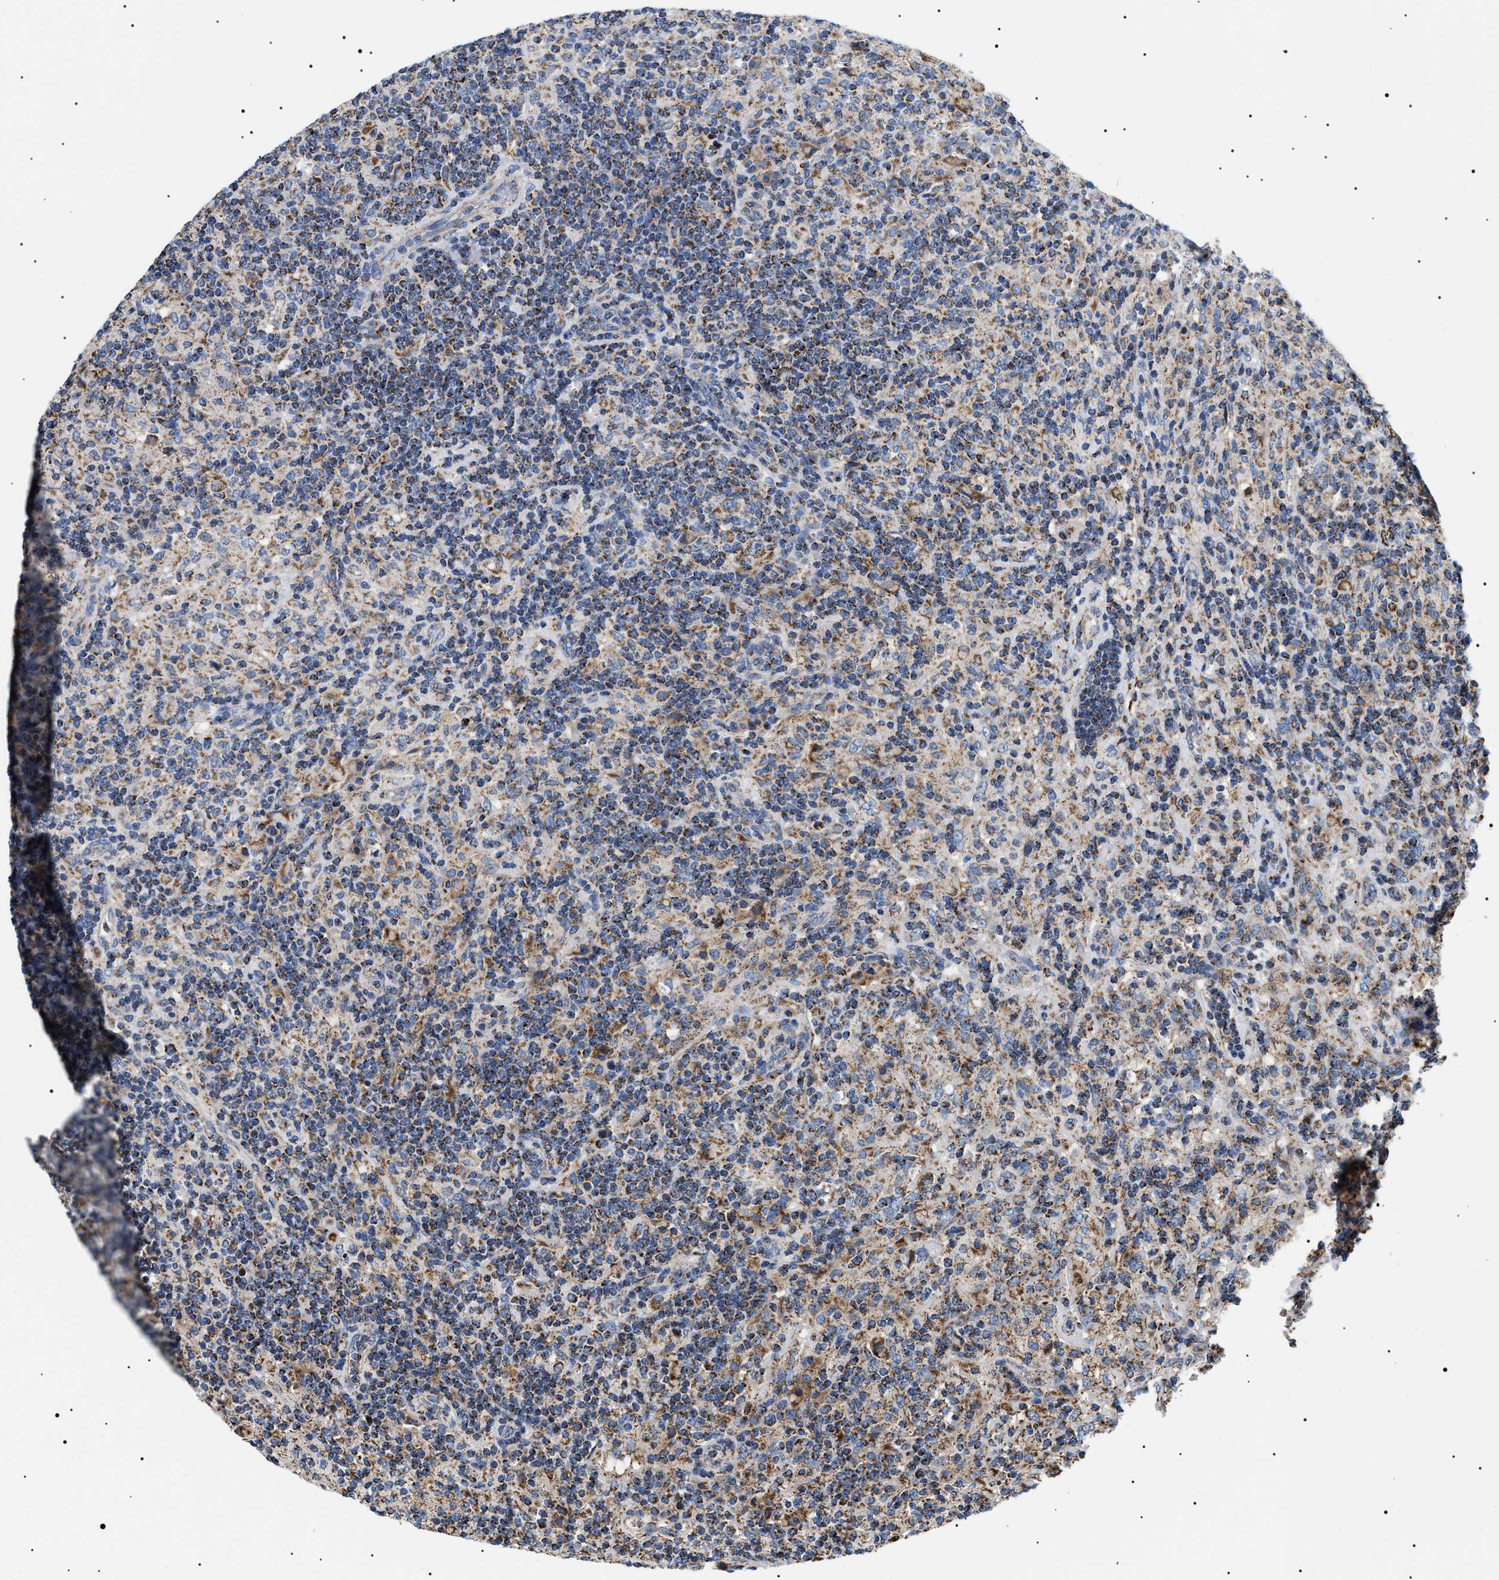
{"staining": {"intensity": "weak", "quantity": "25%-75%", "location": "cytoplasmic/membranous"}, "tissue": "lymphoma", "cell_type": "Tumor cells", "image_type": "cancer", "snomed": [{"axis": "morphology", "description": "Hodgkin's disease, NOS"}, {"axis": "topography", "description": "Lymph node"}], "caption": "Protein positivity by immunohistochemistry (IHC) displays weak cytoplasmic/membranous positivity in approximately 25%-75% of tumor cells in Hodgkin's disease.", "gene": "OXSM", "patient": {"sex": "male", "age": 70}}